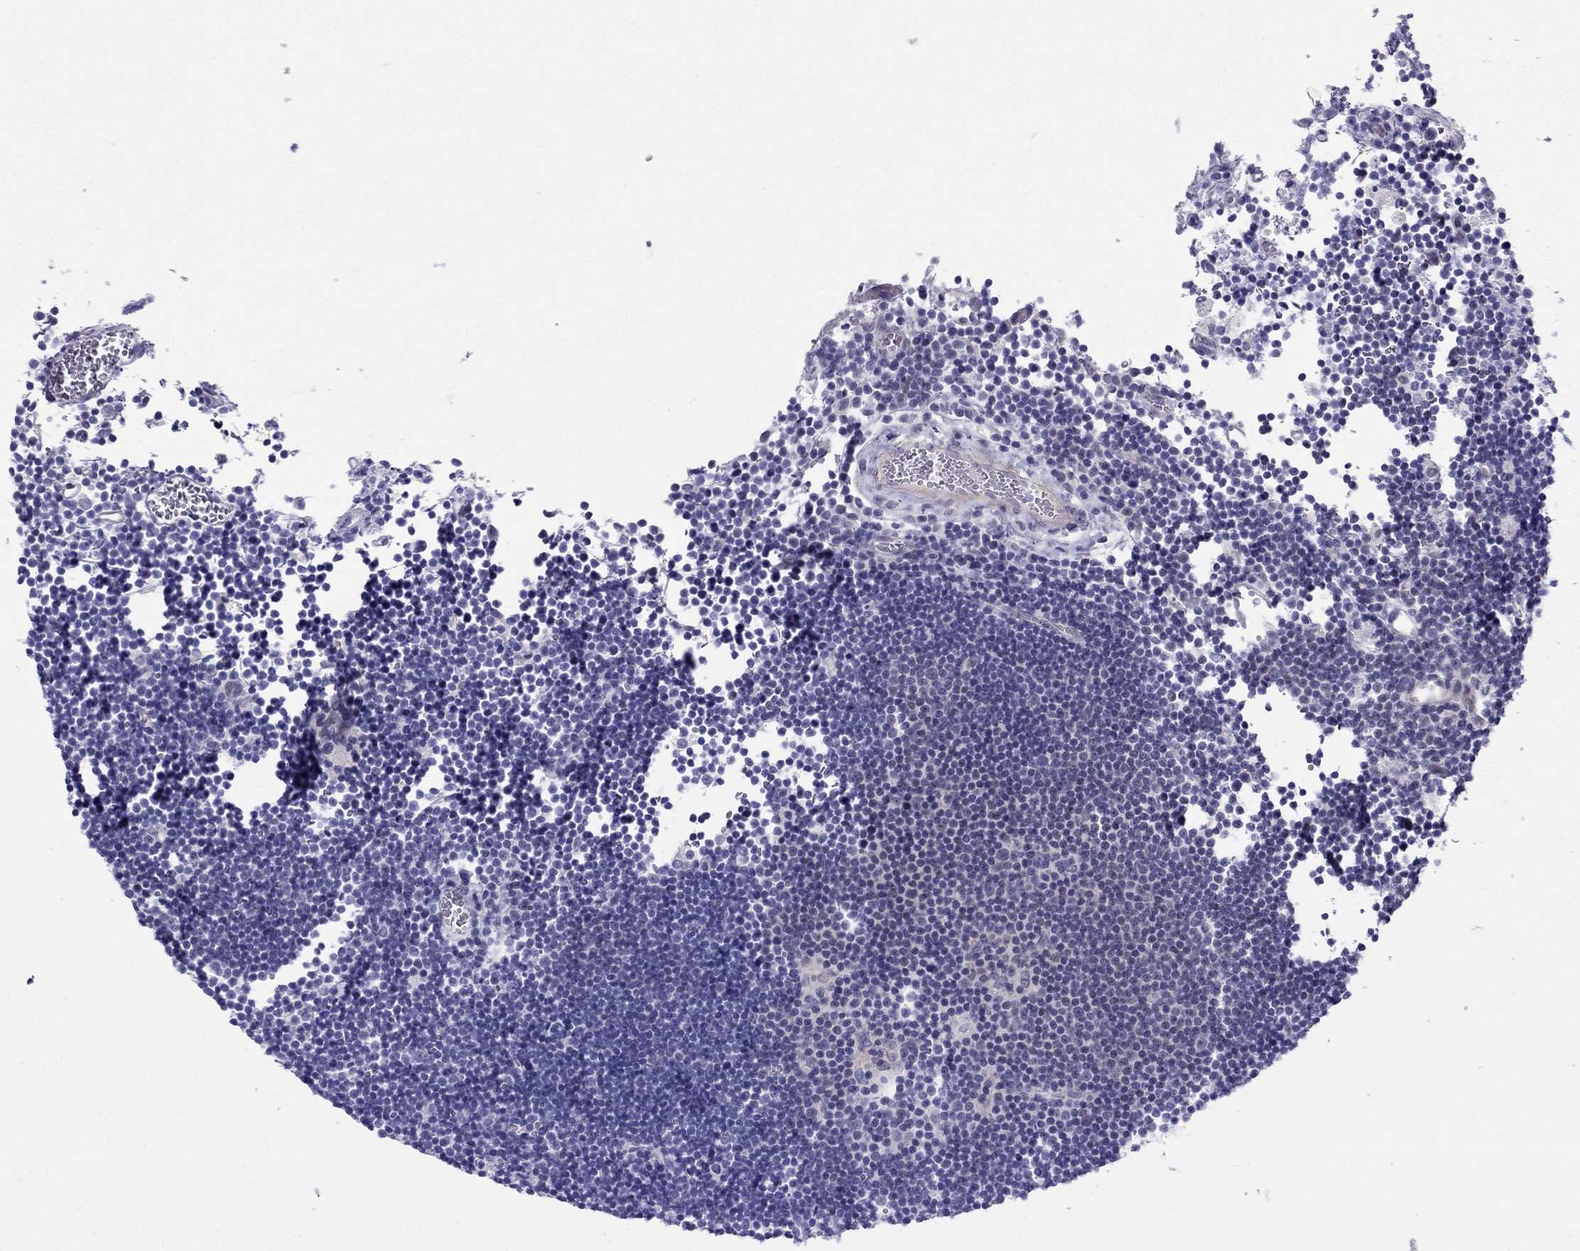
{"staining": {"intensity": "negative", "quantity": "none", "location": "none"}, "tissue": "lymphoma", "cell_type": "Tumor cells", "image_type": "cancer", "snomed": [{"axis": "morphology", "description": "Malignant lymphoma, non-Hodgkin's type, Low grade"}, {"axis": "topography", "description": "Brain"}], "caption": "Immunohistochemistry micrograph of human low-grade malignant lymphoma, non-Hodgkin's type stained for a protein (brown), which shows no positivity in tumor cells.", "gene": "BAG5", "patient": {"sex": "female", "age": 66}}